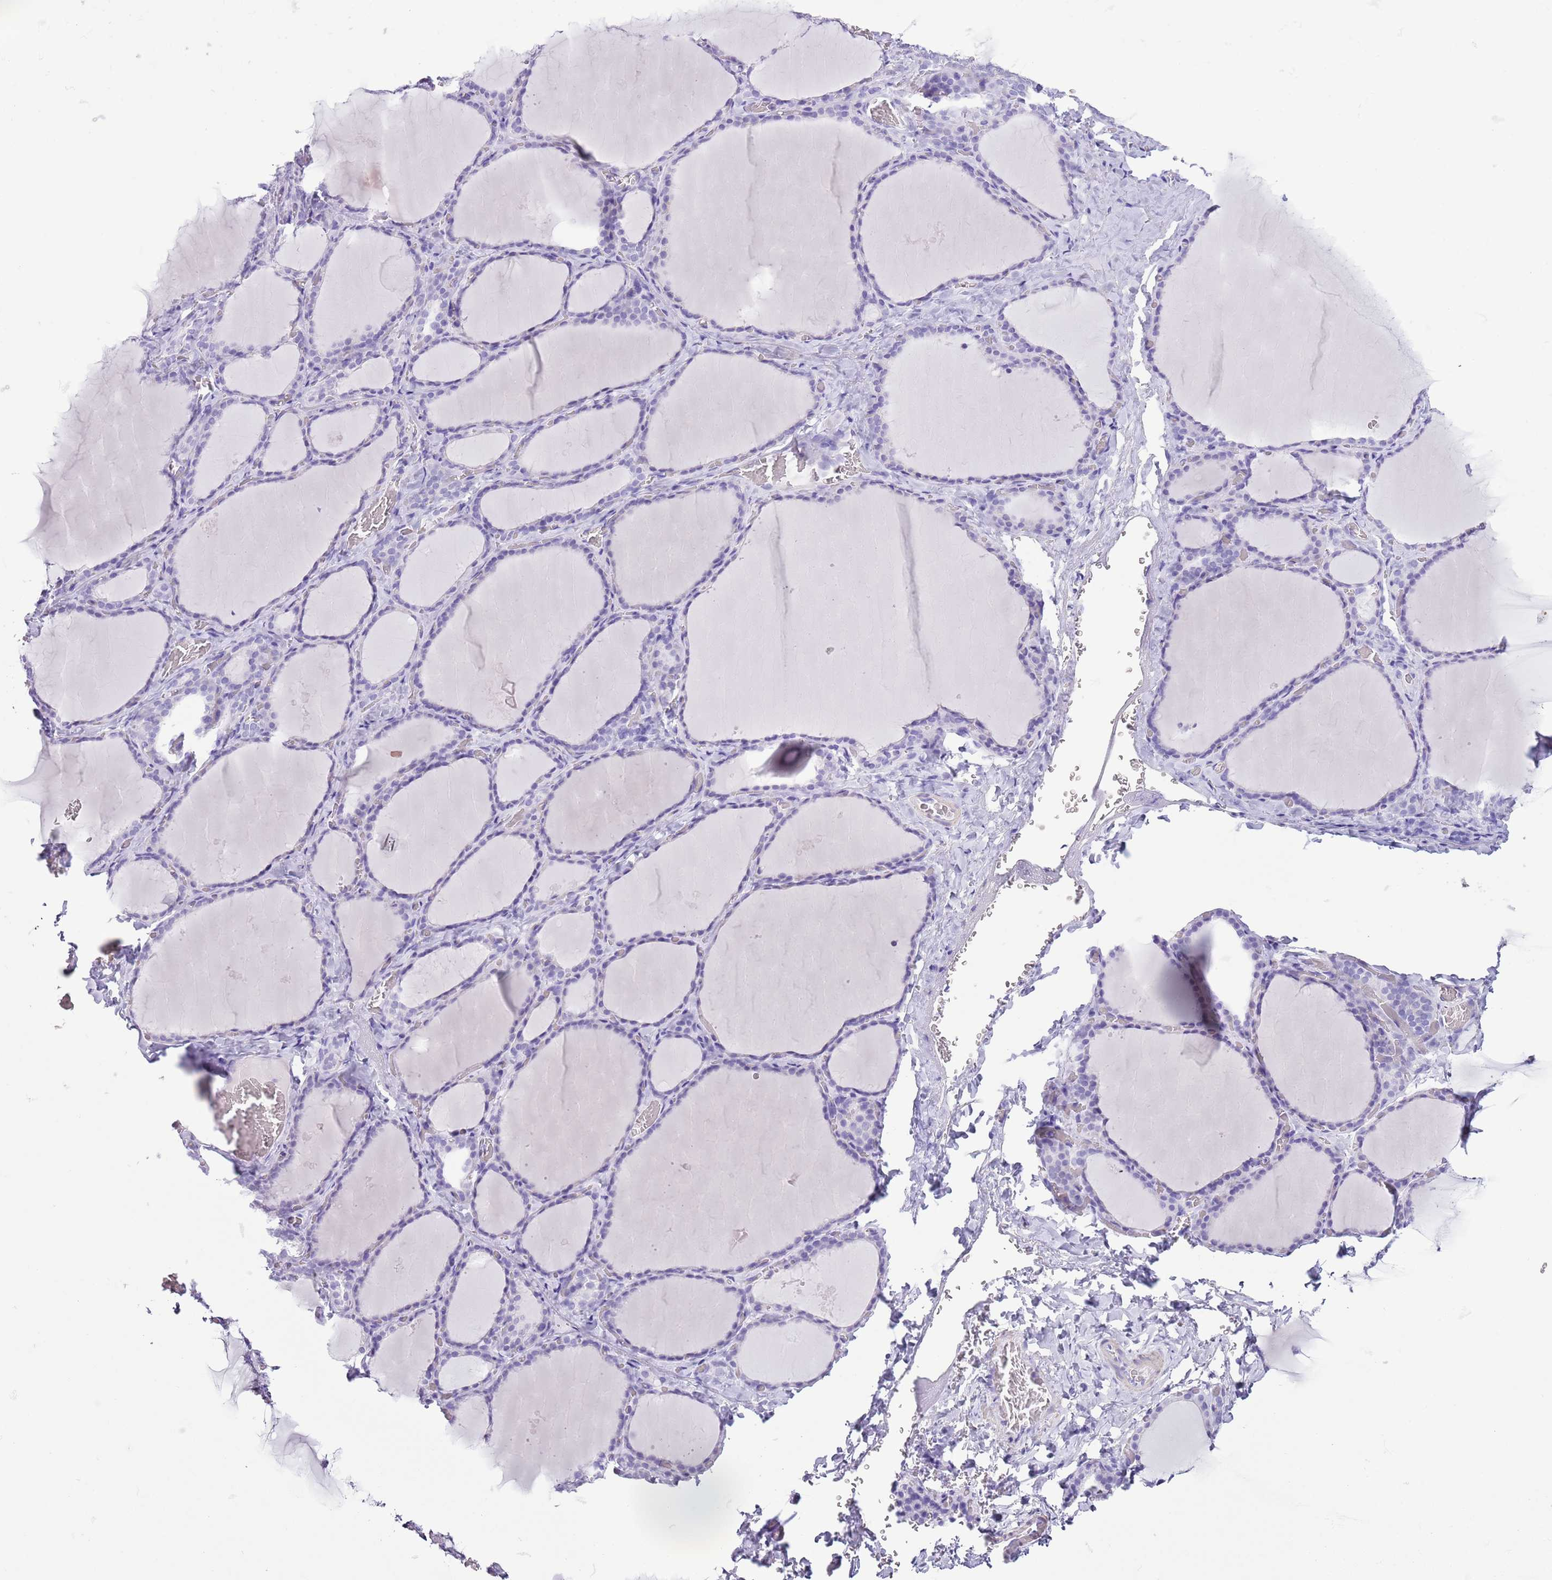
{"staining": {"intensity": "negative", "quantity": "none", "location": "none"}, "tissue": "thyroid gland", "cell_type": "Glandular cells", "image_type": "normal", "snomed": [{"axis": "morphology", "description": "Normal tissue, NOS"}, {"axis": "topography", "description": "Thyroid gland"}], "caption": "Immunohistochemistry (IHC) histopathology image of normal human thyroid gland stained for a protein (brown), which demonstrates no staining in glandular cells.", "gene": "SLC7A14", "patient": {"sex": "female", "age": 39}}